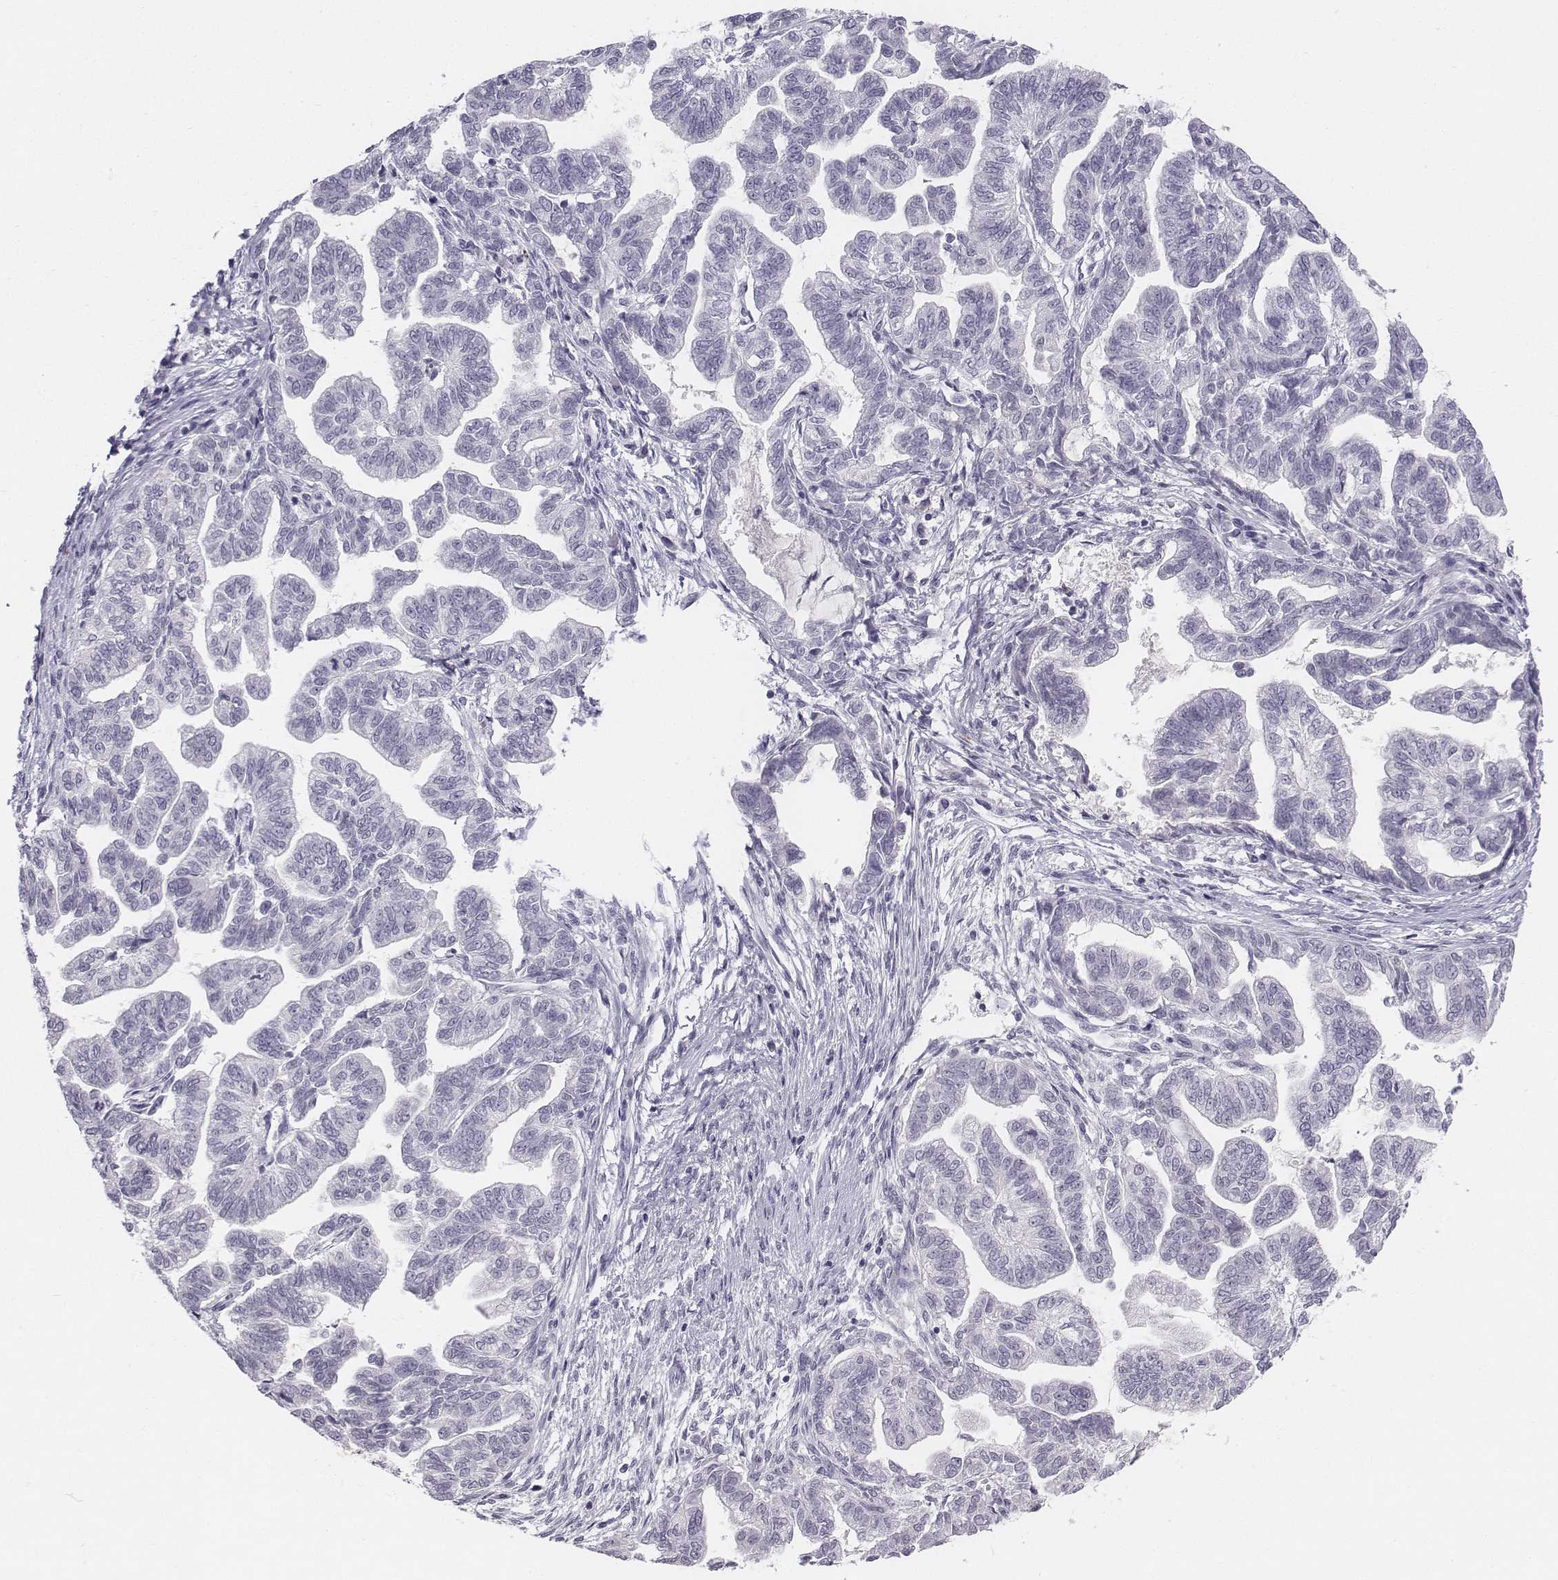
{"staining": {"intensity": "negative", "quantity": "none", "location": "none"}, "tissue": "stomach cancer", "cell_type": "Tumor cells", "image_type": "cancer", "snomed": [{"axis": "morphology", "description": "Adenocarcinoma, NOS"}, {"axis": "topography", "description": "Stomach"}], "caption": "Tumor cells are negative for protein expression in human adenocarcinoma (stomach).", "gene": "TH", "patient": {"sex": "male", "age": 83}}